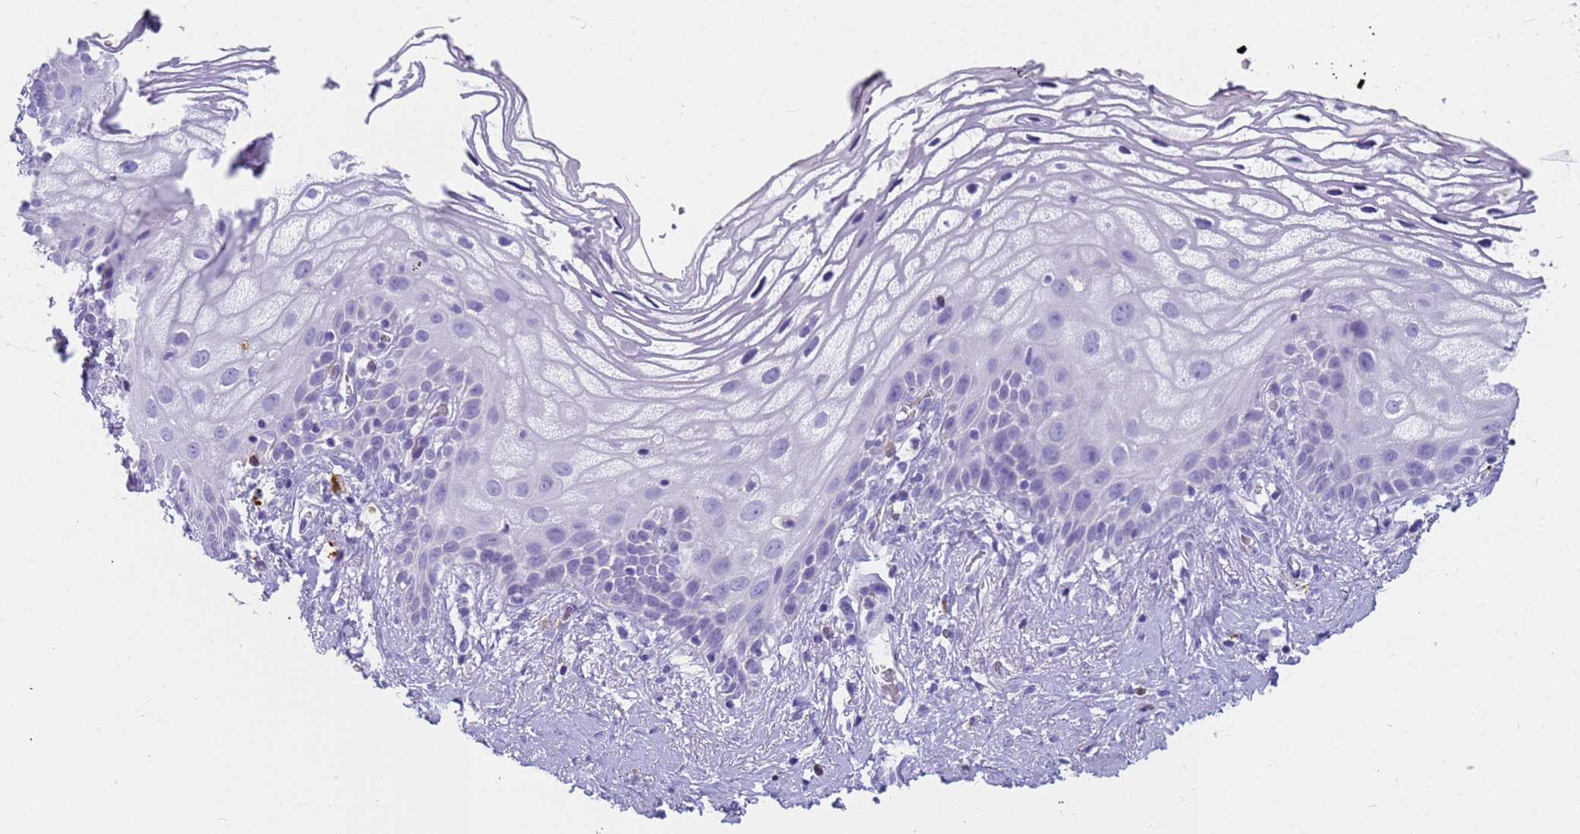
{"staining": {"intensity": "negative", "quantity": "none", "location": "none"}, "tissue": "vagina", "cell_type": "Squamous epithelial cells", "image_type": "normal", "snomed": [{"axis": "morphology", "description": "Normal tissue, NOS"}, {"axis": "morphology", "description": "Adenocarcinoma, NOS"}, {"axis": "topography", "description": "Rectum"}, {"axis": "topography", "description": "Vagina"}], "caption": "Immunohistochemistry (IHC) micrograph of normal human vagina stained for a protein (brown), which demonstrates no staining in squamous epithelial cells. (DAB immunohistochemistry visualized using brightfield microscopy, high magnification).", "gene": "RNASE2", "patient": {"sex": "female", "age": 71}}